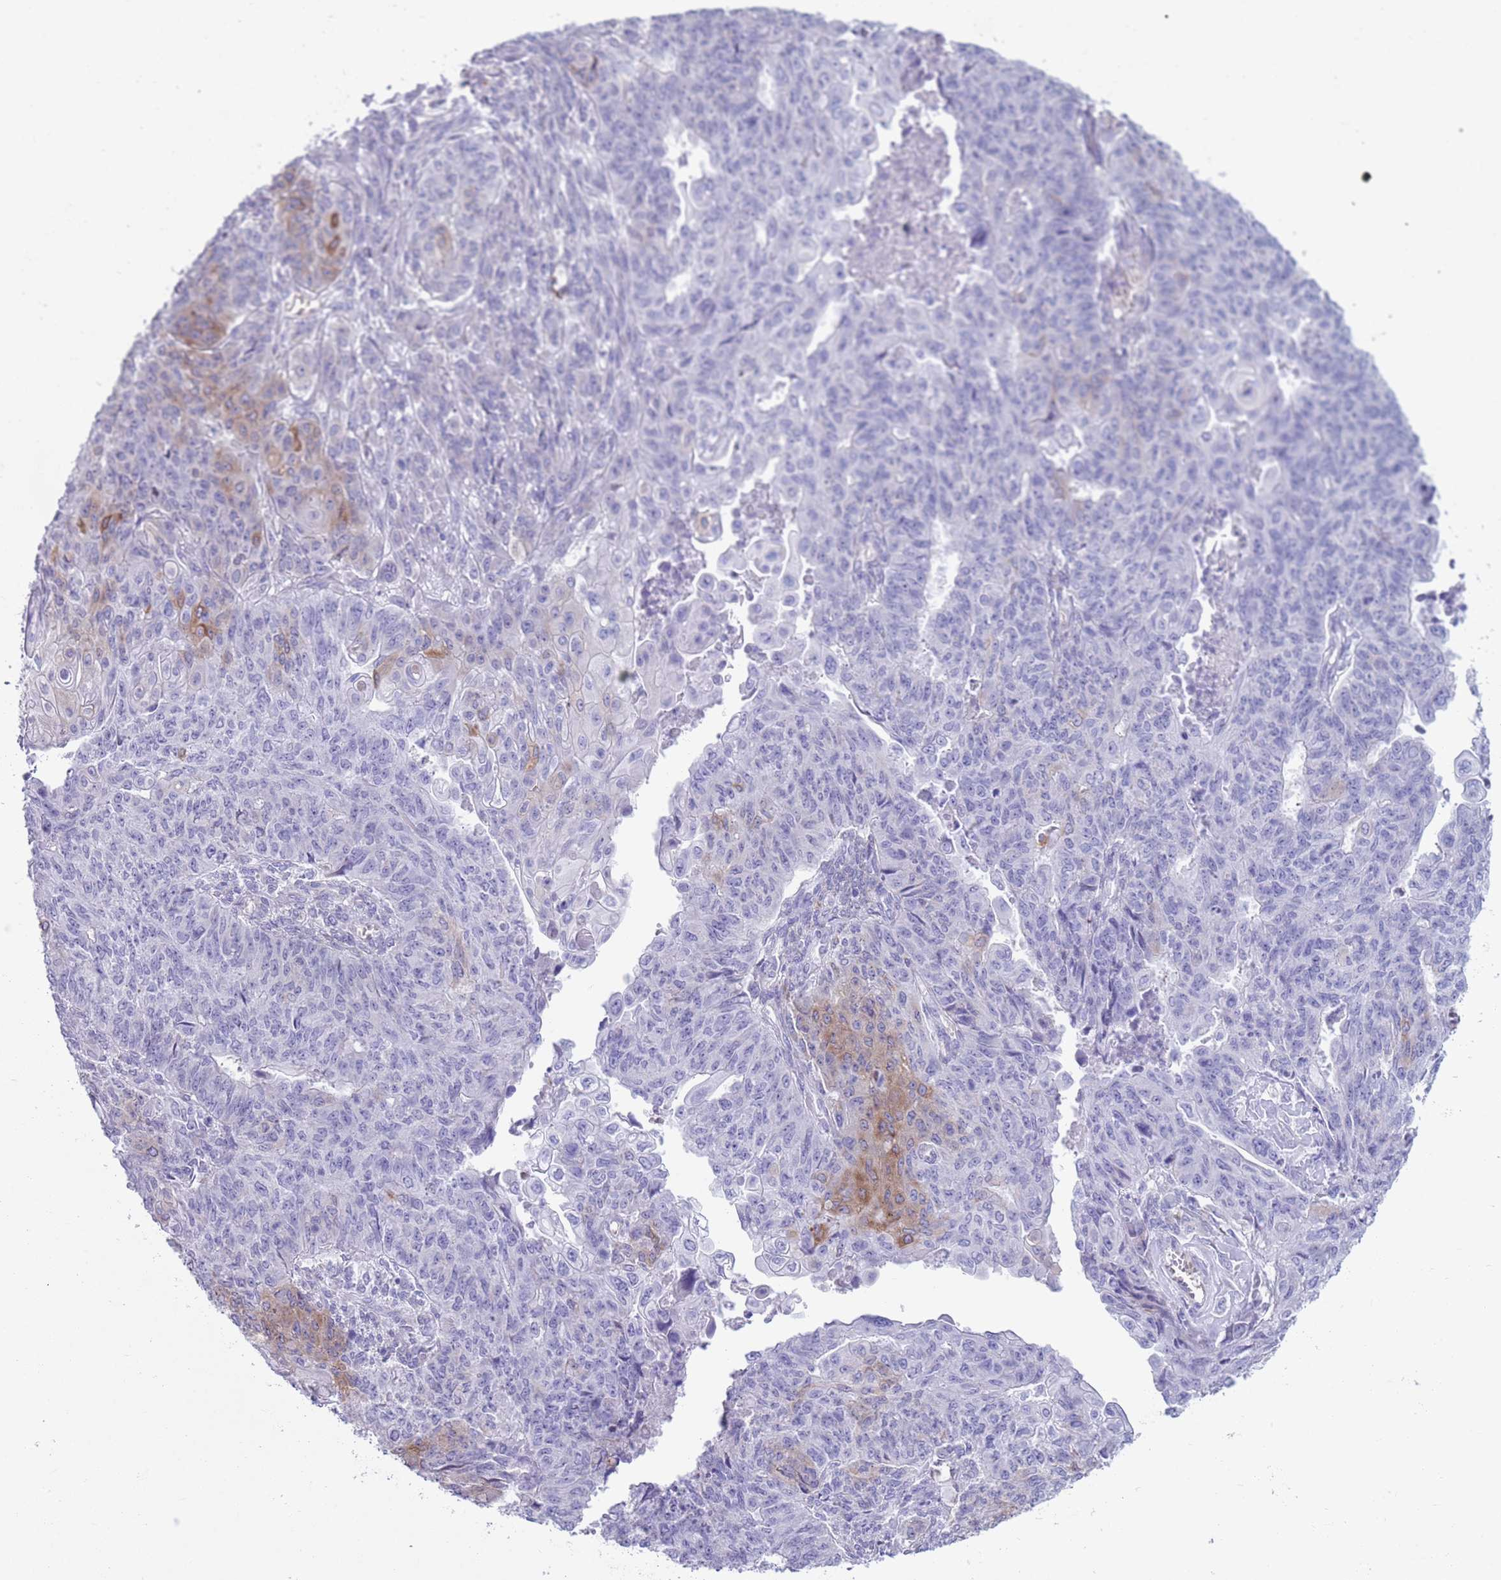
{"staining": {"intensity": "moderate", "quantity": "<25%", "location": "cytoplasmic/membranous"}, "tissue": "endometrial cancer", "cell_type": "Tumor cells", "image_type": "cancer", "snomed": [{"axis": "morphology", "description": "Adenocarcinoma, NOS"}, {"axis": "topography", "description": "Endometrium"}], "caption": "Adenocarcinoma (endometrial) stained with a brown dye displays moderate cytoplasmic/membranous positive staining in approximately <25% of tumor cells.", "gene": "LY6G5B", "patient": {"sex": "female", "age": 32}}